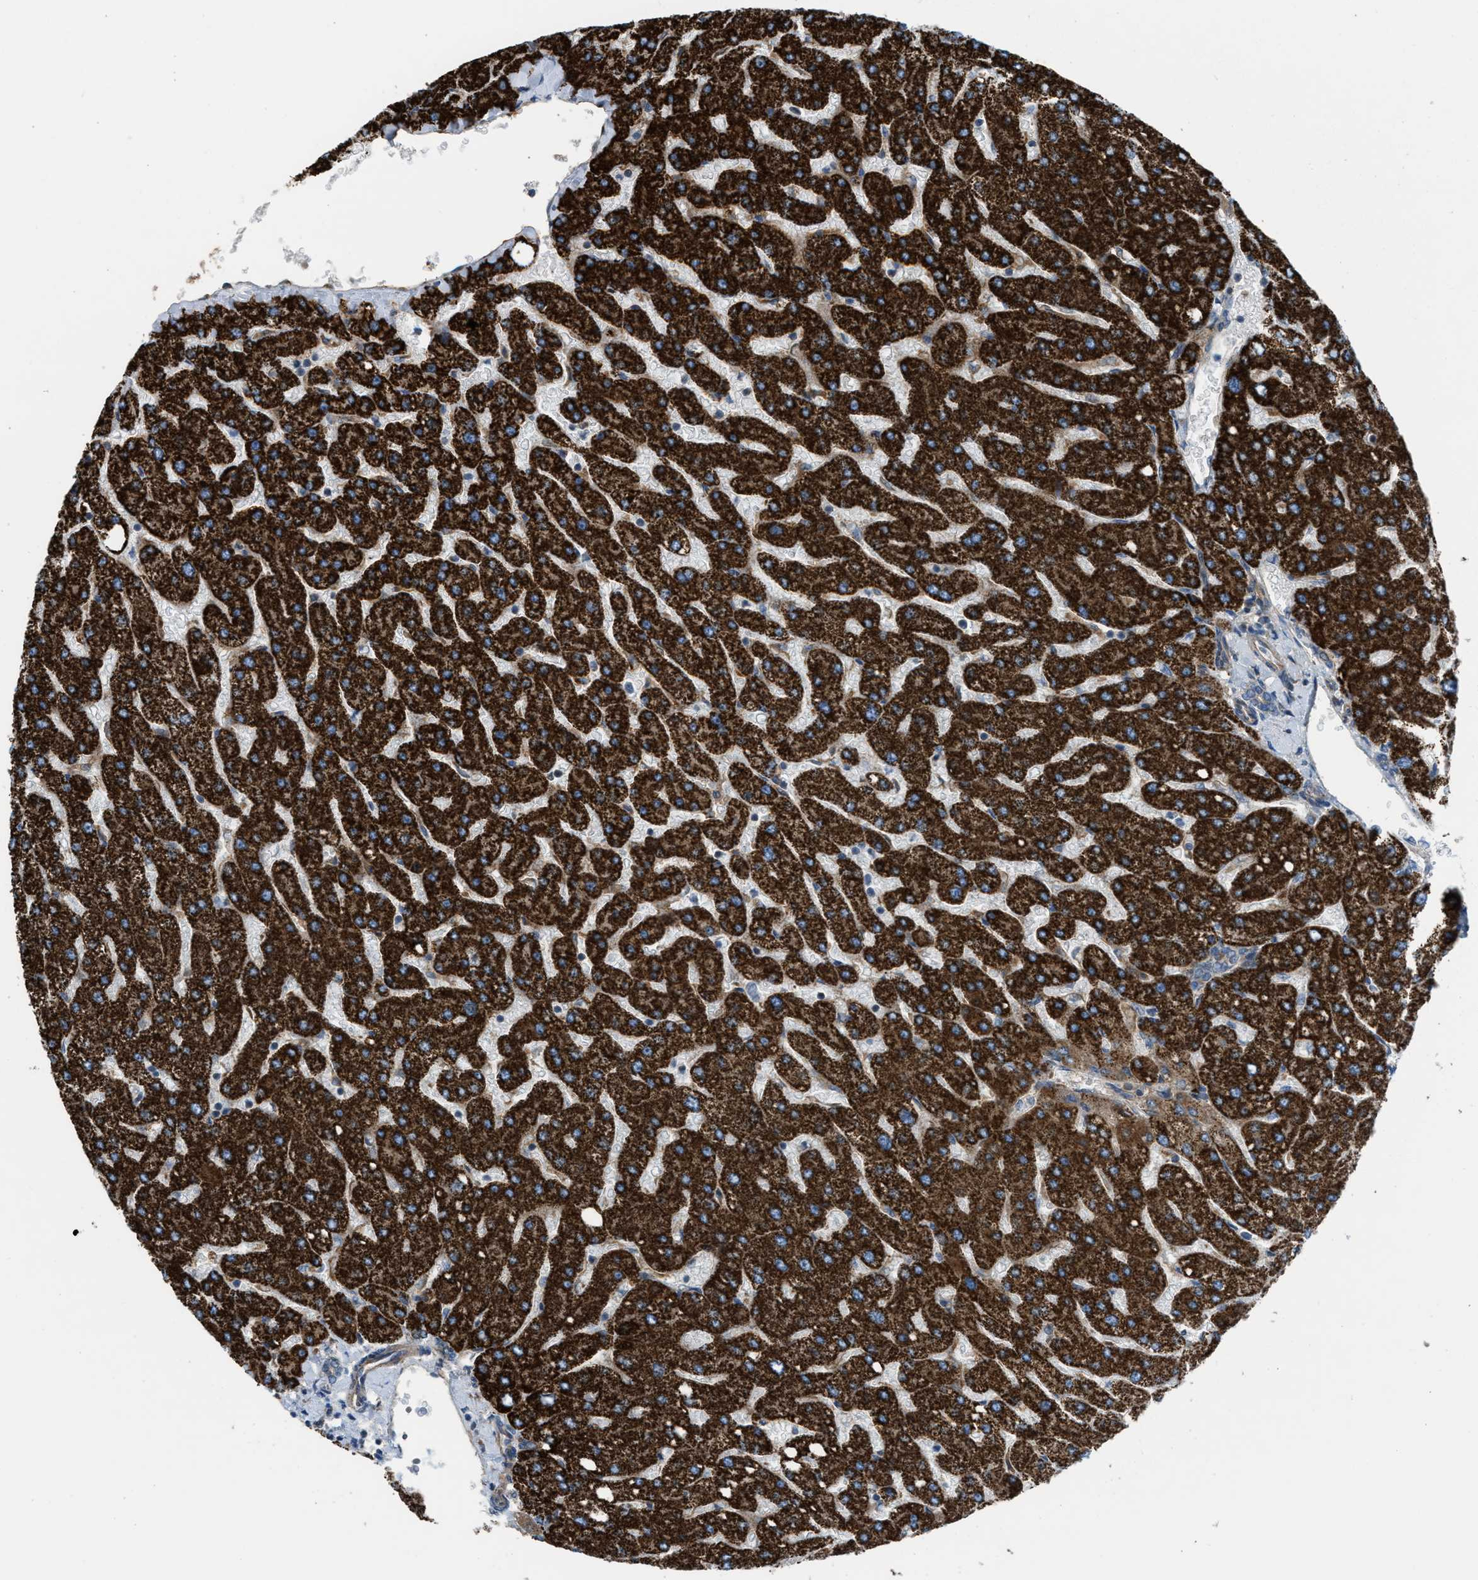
{"staining": {"intensity": "moderate", "quantity": ">75%", "location": "cytoplasmic/membranous"}, "tissue": "liver", "cell_type": "Cholangiocytes", "image_type": "normal", "snomed": [{"axis": "morphology", "description": "Normal tissue, NOS"}, {"axis": "topography", "description": "Liver"}], "caption": "Immunohistochemical staining of unremarkable human liver displays >75% levels of moderate cytoplasmic/membranous protein expression in approximately >75% of cholangiocytes. Ihc stains the protein of interest in brown and the nuclei are stained blue.", "gene": "SLC10A3", "patient": {"sex": "male", "age": 55}}